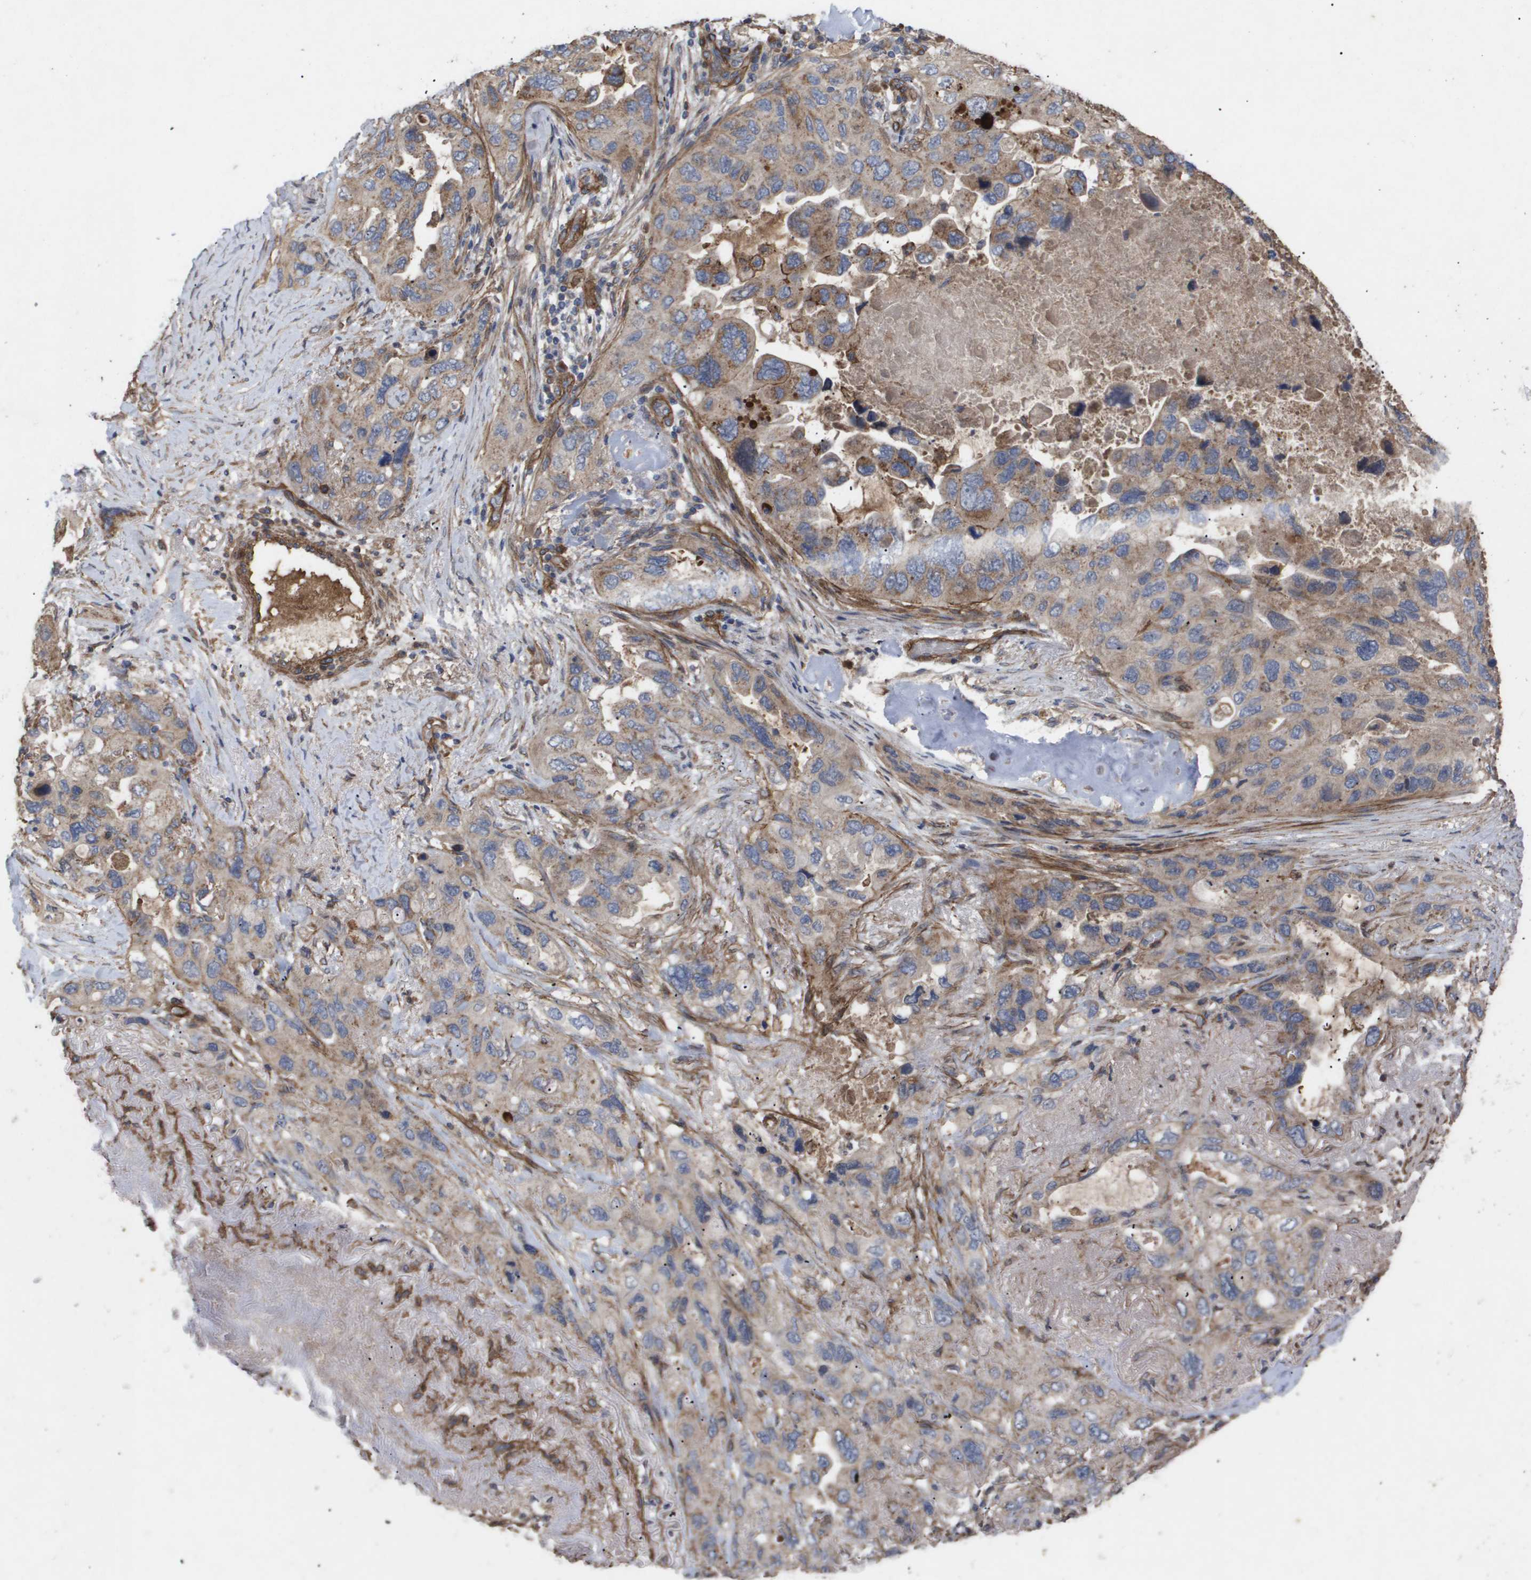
{"staining": {"intensity": "moderate", "quantity": "<25%", "location": "cytoplasmic/membranous"}, "tissue": "lung cancer", "cell_type": "Tumor cells", "image_type": "cancer", "snomed": [{"axis": "morphology", "description": "Squamous cell carcinoma, NOS"}, {"axis": "topography", "description": "Lung"}], "caption": "A low amount of moderate cytoplasmic/membranous expression is present in about <25% of tumor cells in lung squamous cell carcinoma tissue.", "gene": "TNS1", "patient": {"sex": "female", "age": 73}}